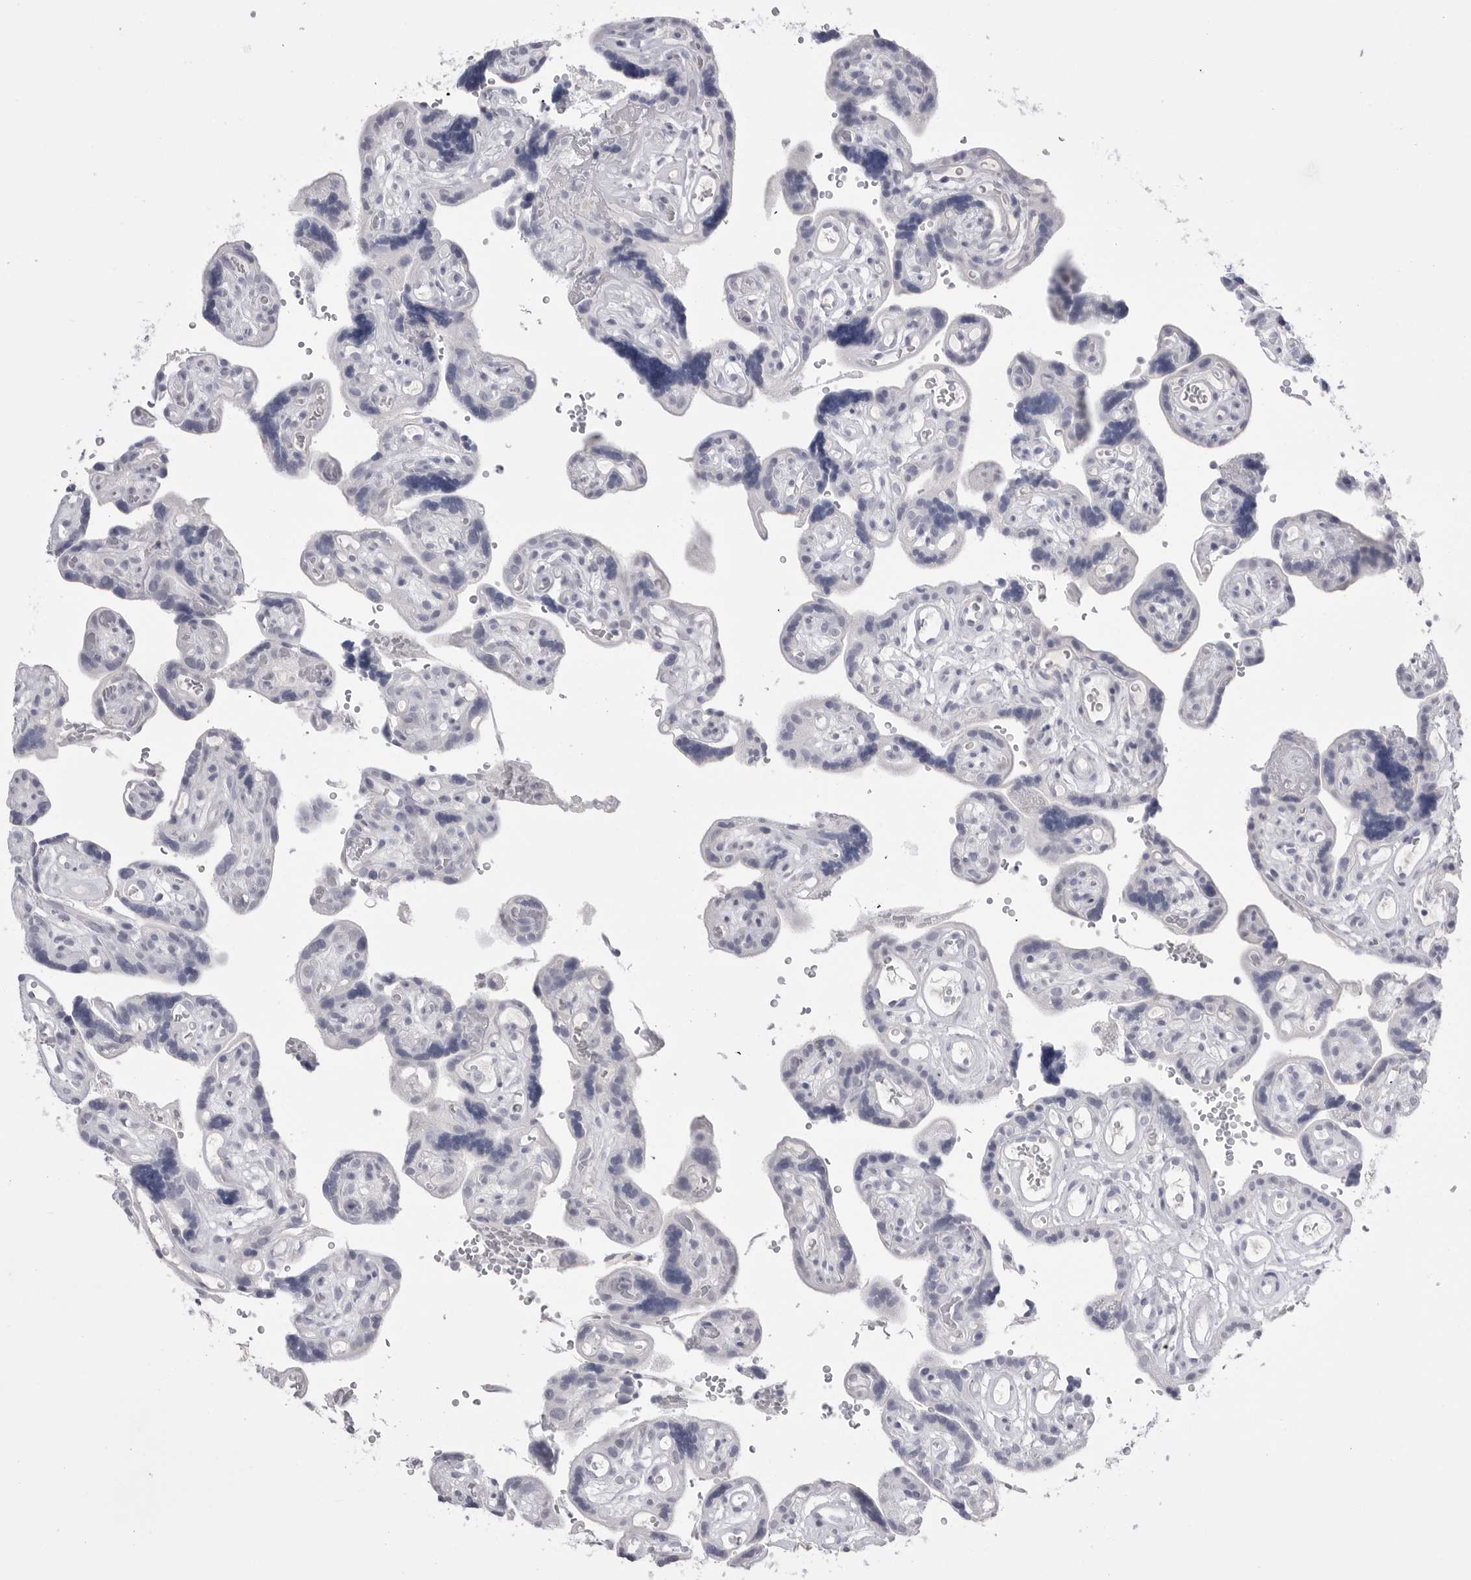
{"staining": {"intensity": "negative", "quantity": "none", "location": "none"}, "tissue": "placenta", "cell_type": "Decidual cells", "image_type": "normal", "snomed": [{"axis": "morphology", "description": "Normal tissue, NOS"}, {"axis": "topography", "description": "Placenta"}], "caption": "A high-resolution photomicrograph shows immunohistochemistry (IHC) staining of unremarkable placenta, which shows no significant staining in decidual cells.", "gene": "CPB1", "patient": {"sex": "female", "age": 30}}